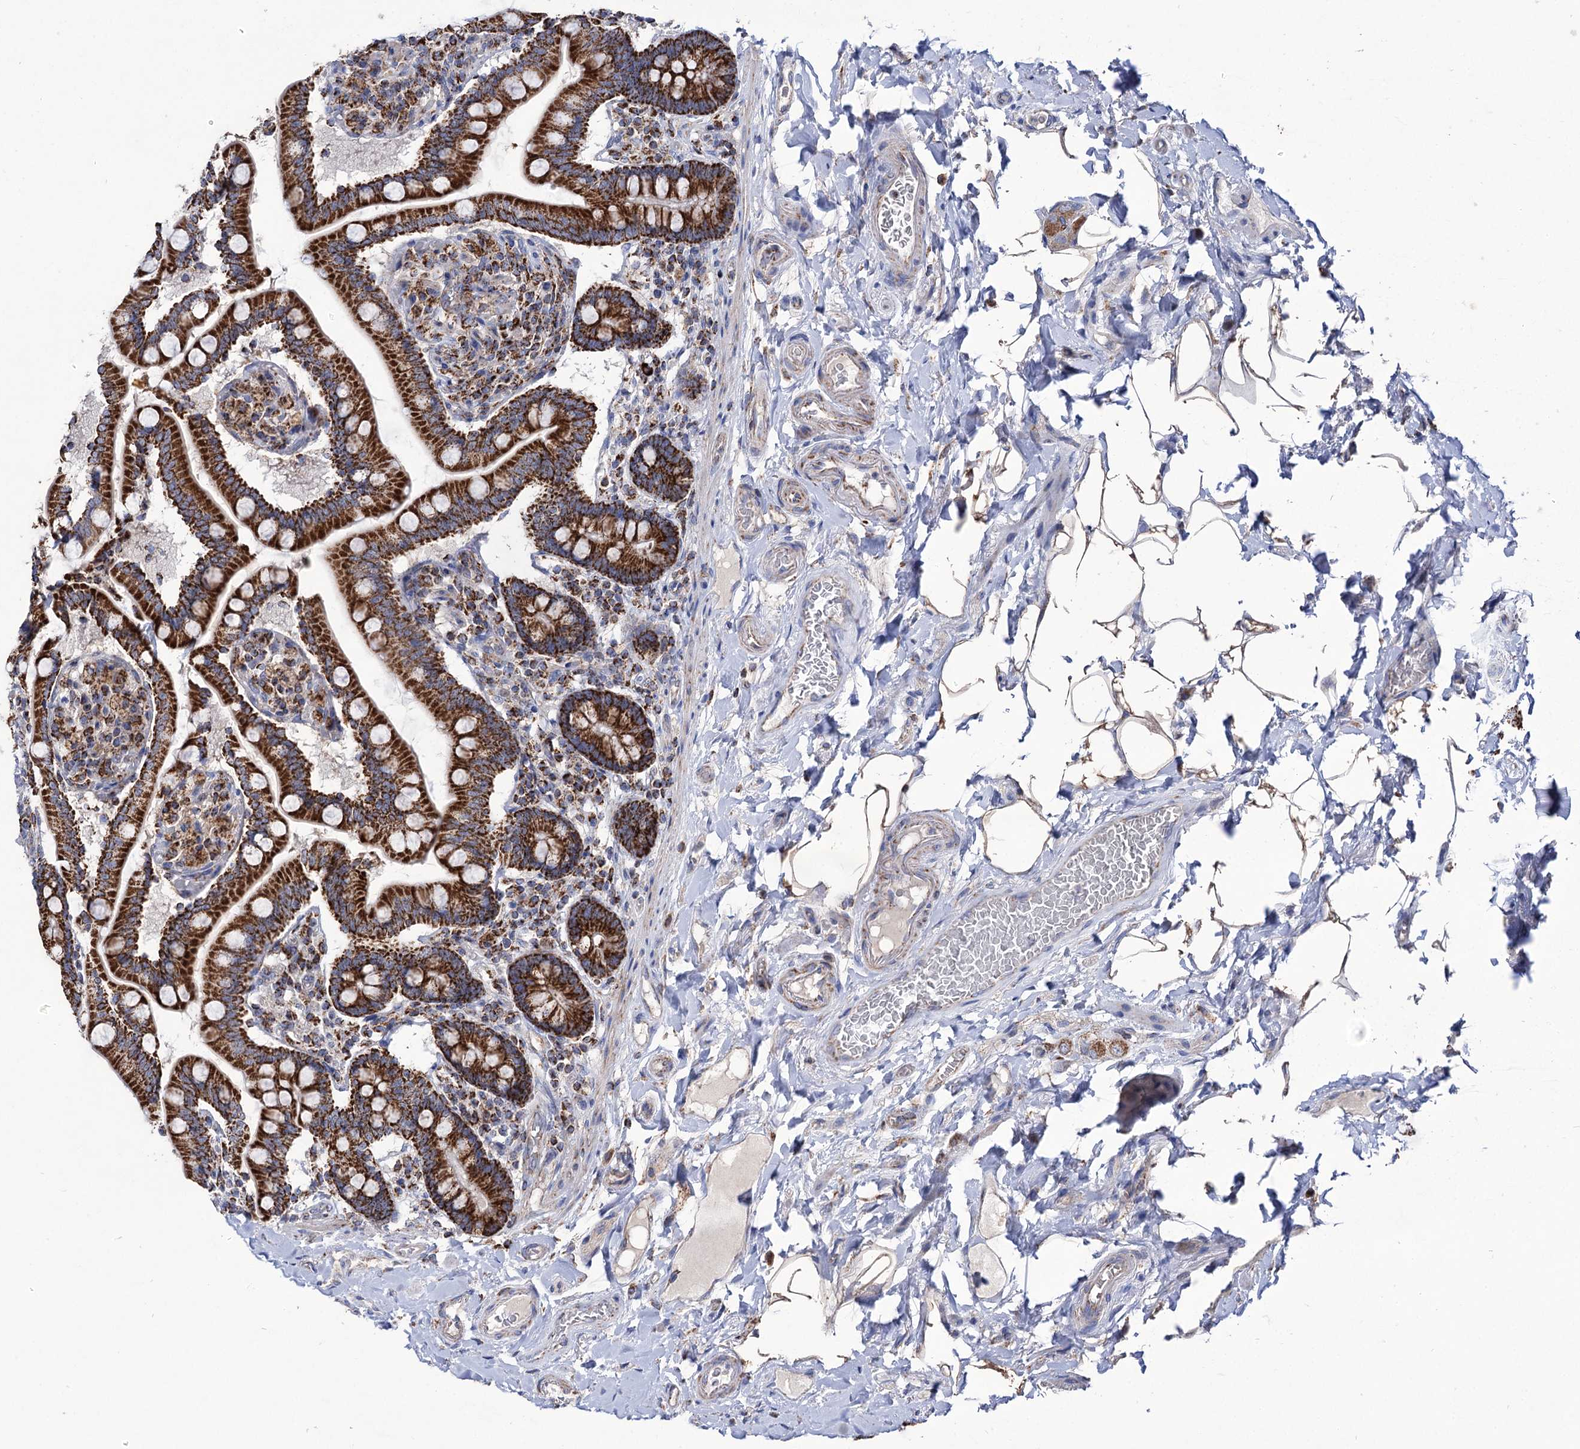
{"staining": {"intensity": "strong", "quantity": ">75%", "location": "cytoplasmic/membranous"}, "tissue": "small intestine", "cell_type": "Glandular cells", "image_type": "normal", "snomed": [{"axis": "morphology", "description": "Normal tissue, NOS"}, {"axis": "topography", "description": "Small intestine"}], "caption": "High-magnification brightfield microscopy of unremarkable small intestine stained with DAB (brown) and counterstained with hematoxylin (blue). glandular cells exhibit strong cytoplasmic/membranous positivity is identified in approximately>75% of cells. Nuclei are stained in blue.", "gene": "ABHD10", "patient": {"sex": "female", "age": 64}}